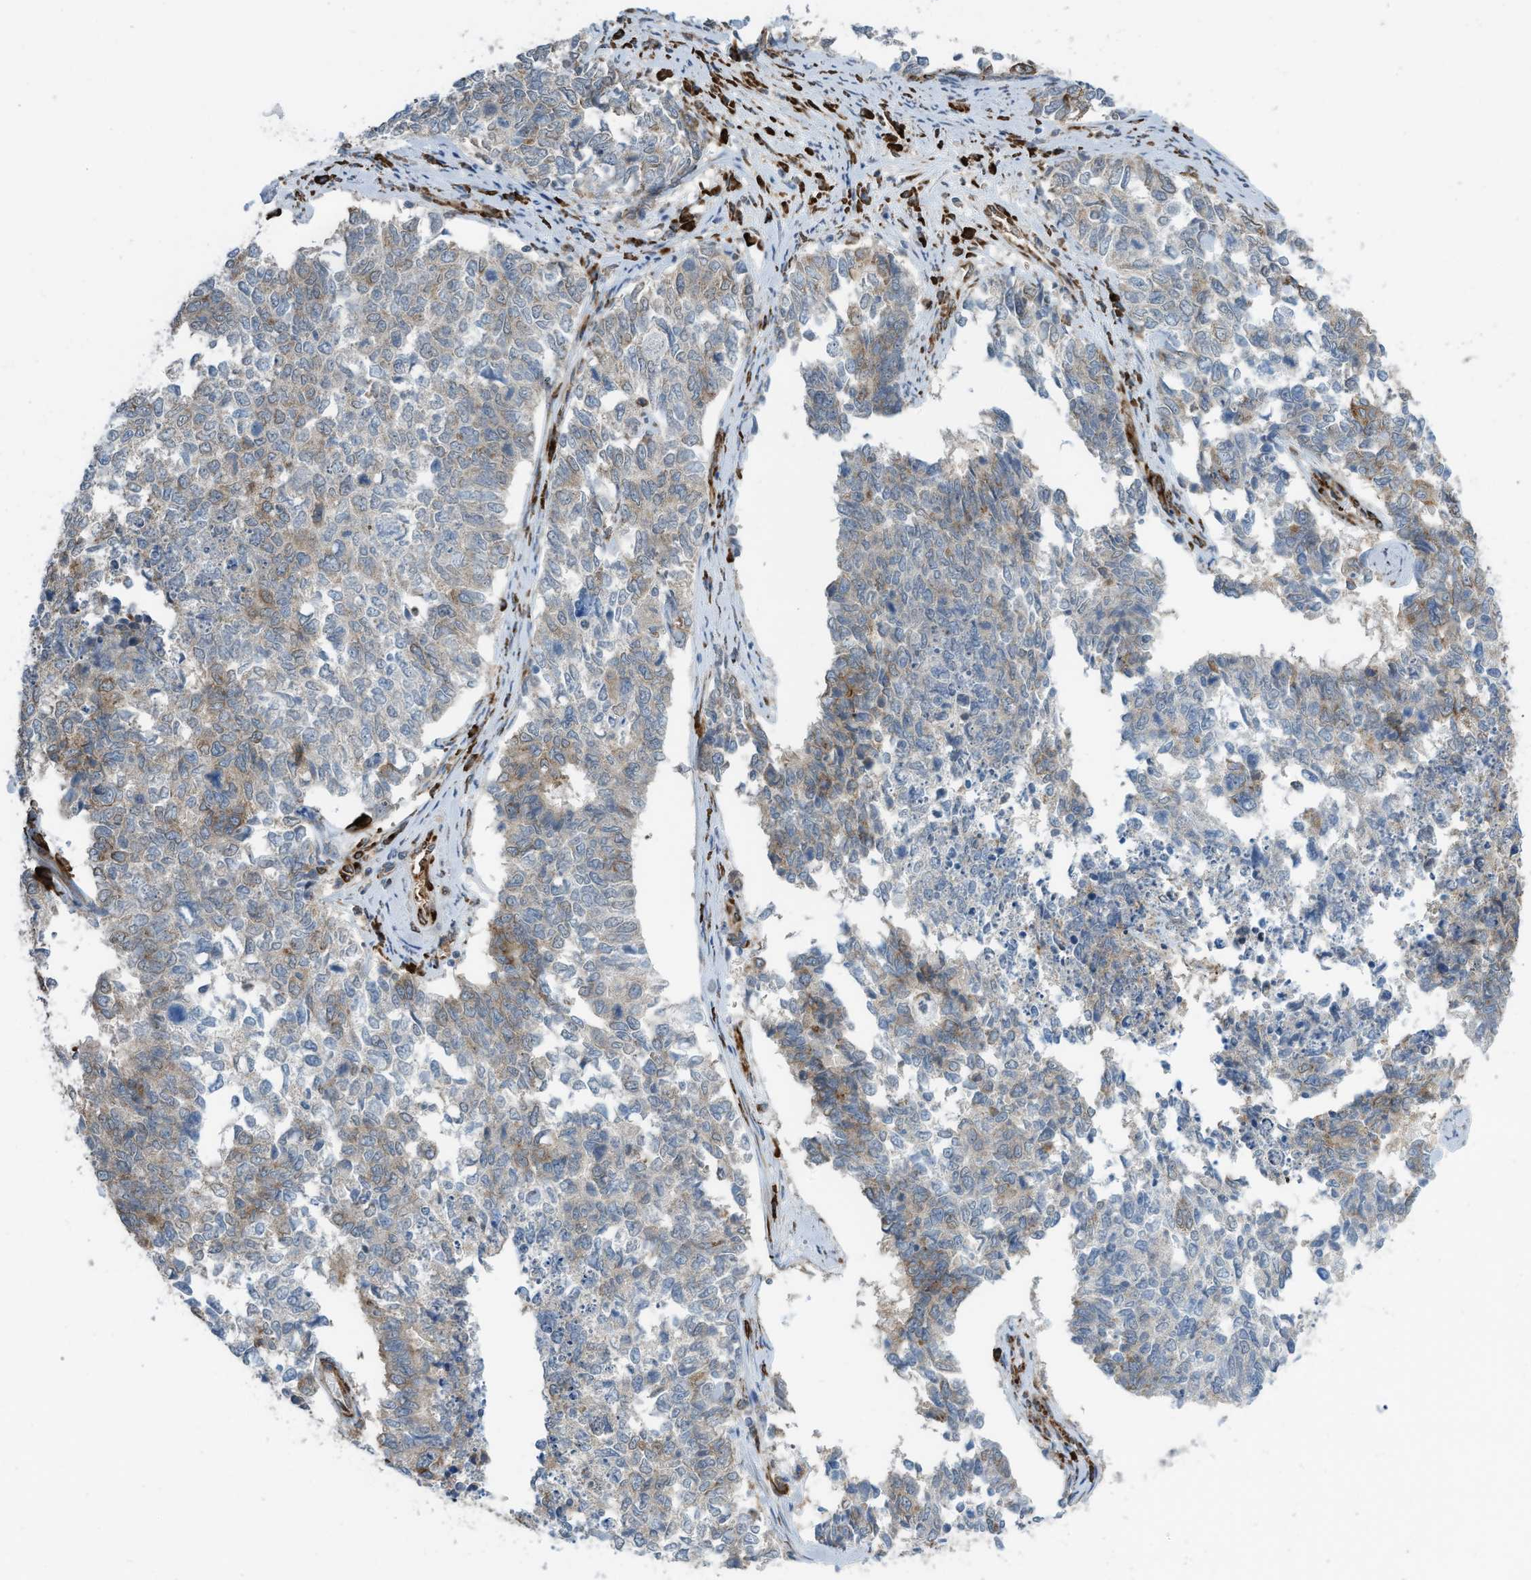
{"staining": {"intensity": "weak", "quantity": "<25%", "location": "cytoplasmic/membranous"}, "tissue": "cervical cancer", "cell_type": "Tumor cells", "image_type": "cancer", "snomed": [{"axis": "morphology", "description": "Squamous cell carcinoma, NOS"}, {"axis": "topography", "description": "Cervix"}], "caption": "This is an IHC photomicrograph of human cervical cancer (squamous cell carcinoma). There is no positivity in tumor cells.", "gene": "ZBTB45", "patient": {"sex": "female", "age": 63}}